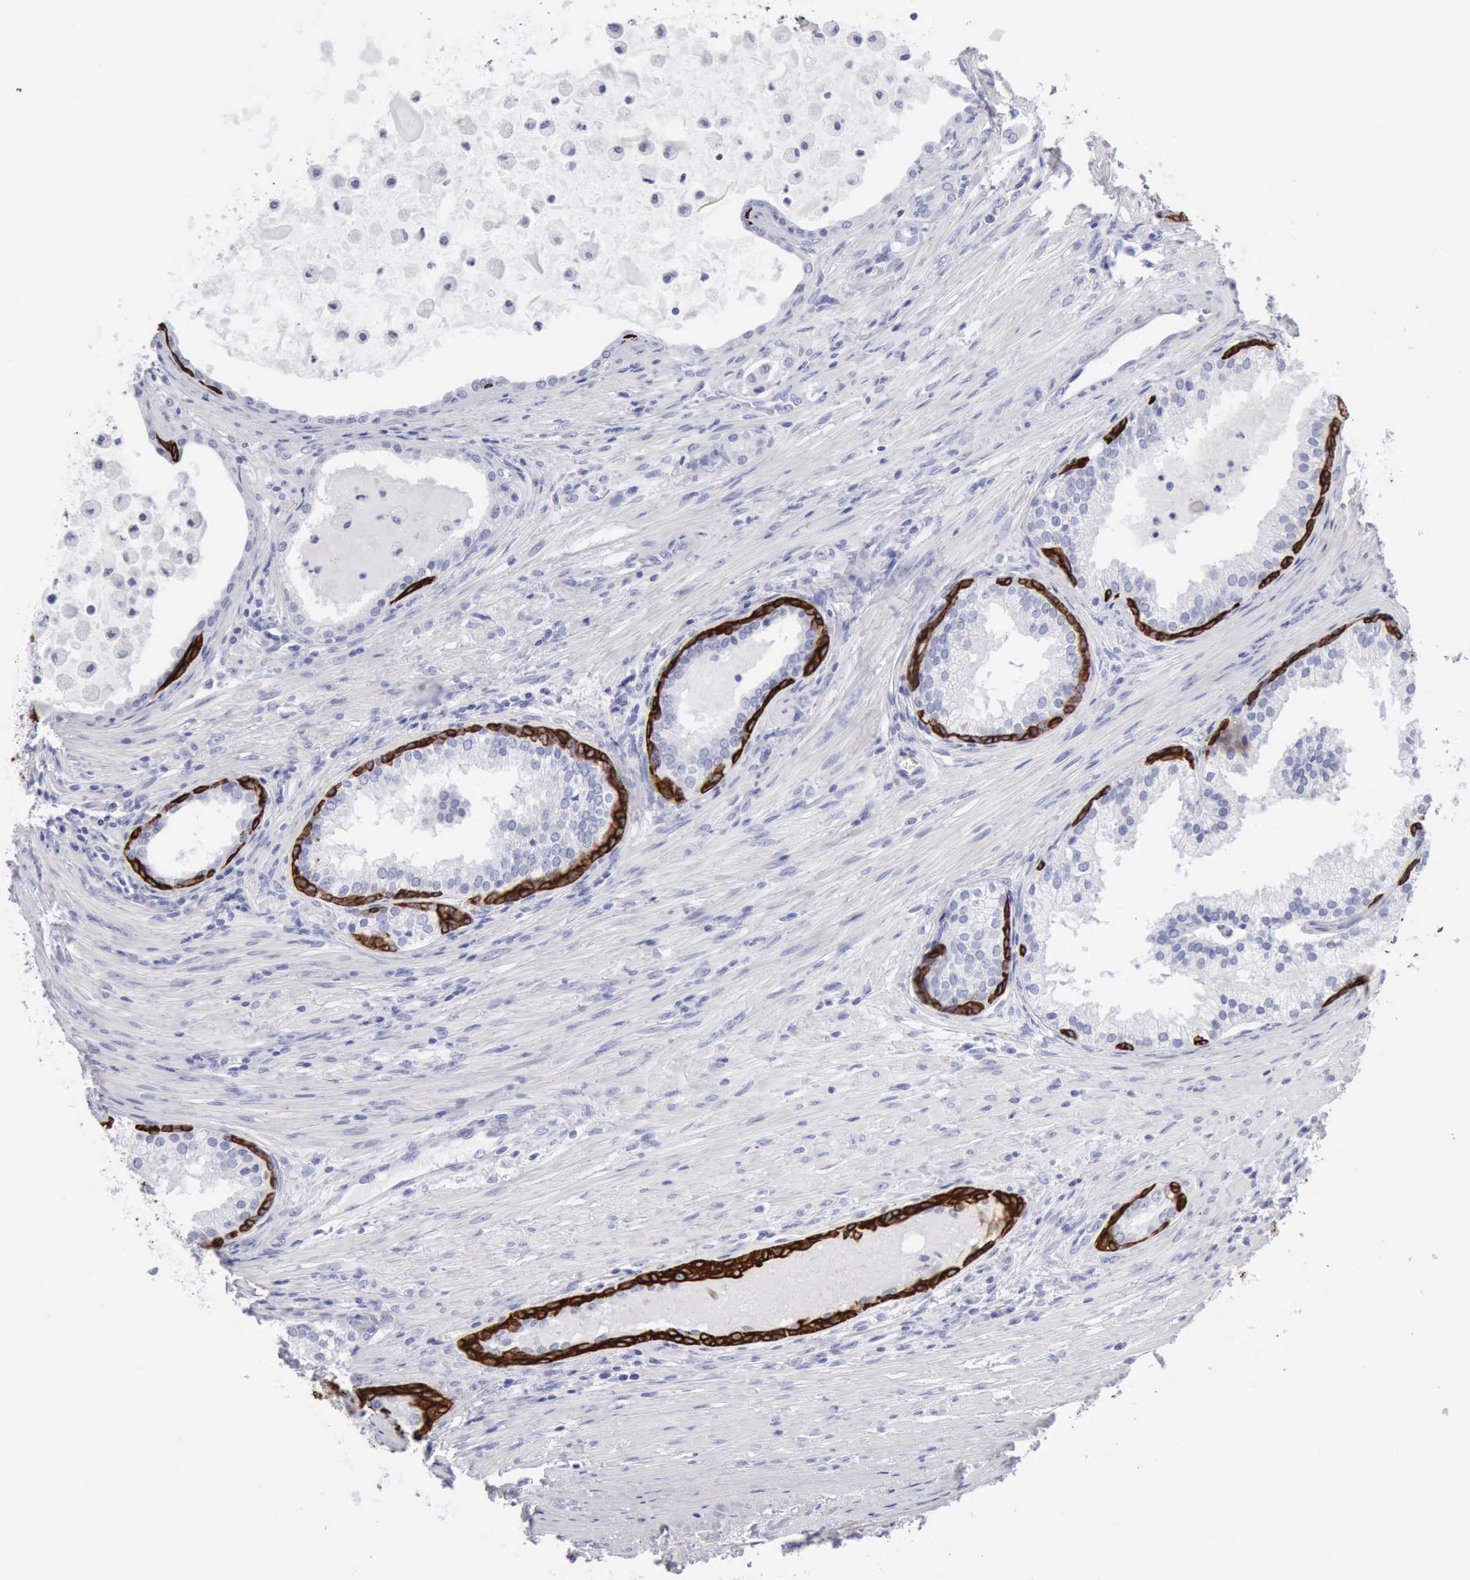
{"staining": {"intensity": "negative", "quantity": "none", "location": "none"}, "tissue": "prostate cancer", "cell_type": "Tumor cells", "image_type": "cancer", "snomed": [{"axis": "morphology", "description": "Adenocarcinoma, Medium grade"}, {"axis": "topography", "description": "Prostate"}], "caption": "A histopathology image of prostate cancer stained for a protein demonstrates no brown staining in tumor cells.", "gene": "KRT5", "patient": {"sex": "male", "age": 70}}